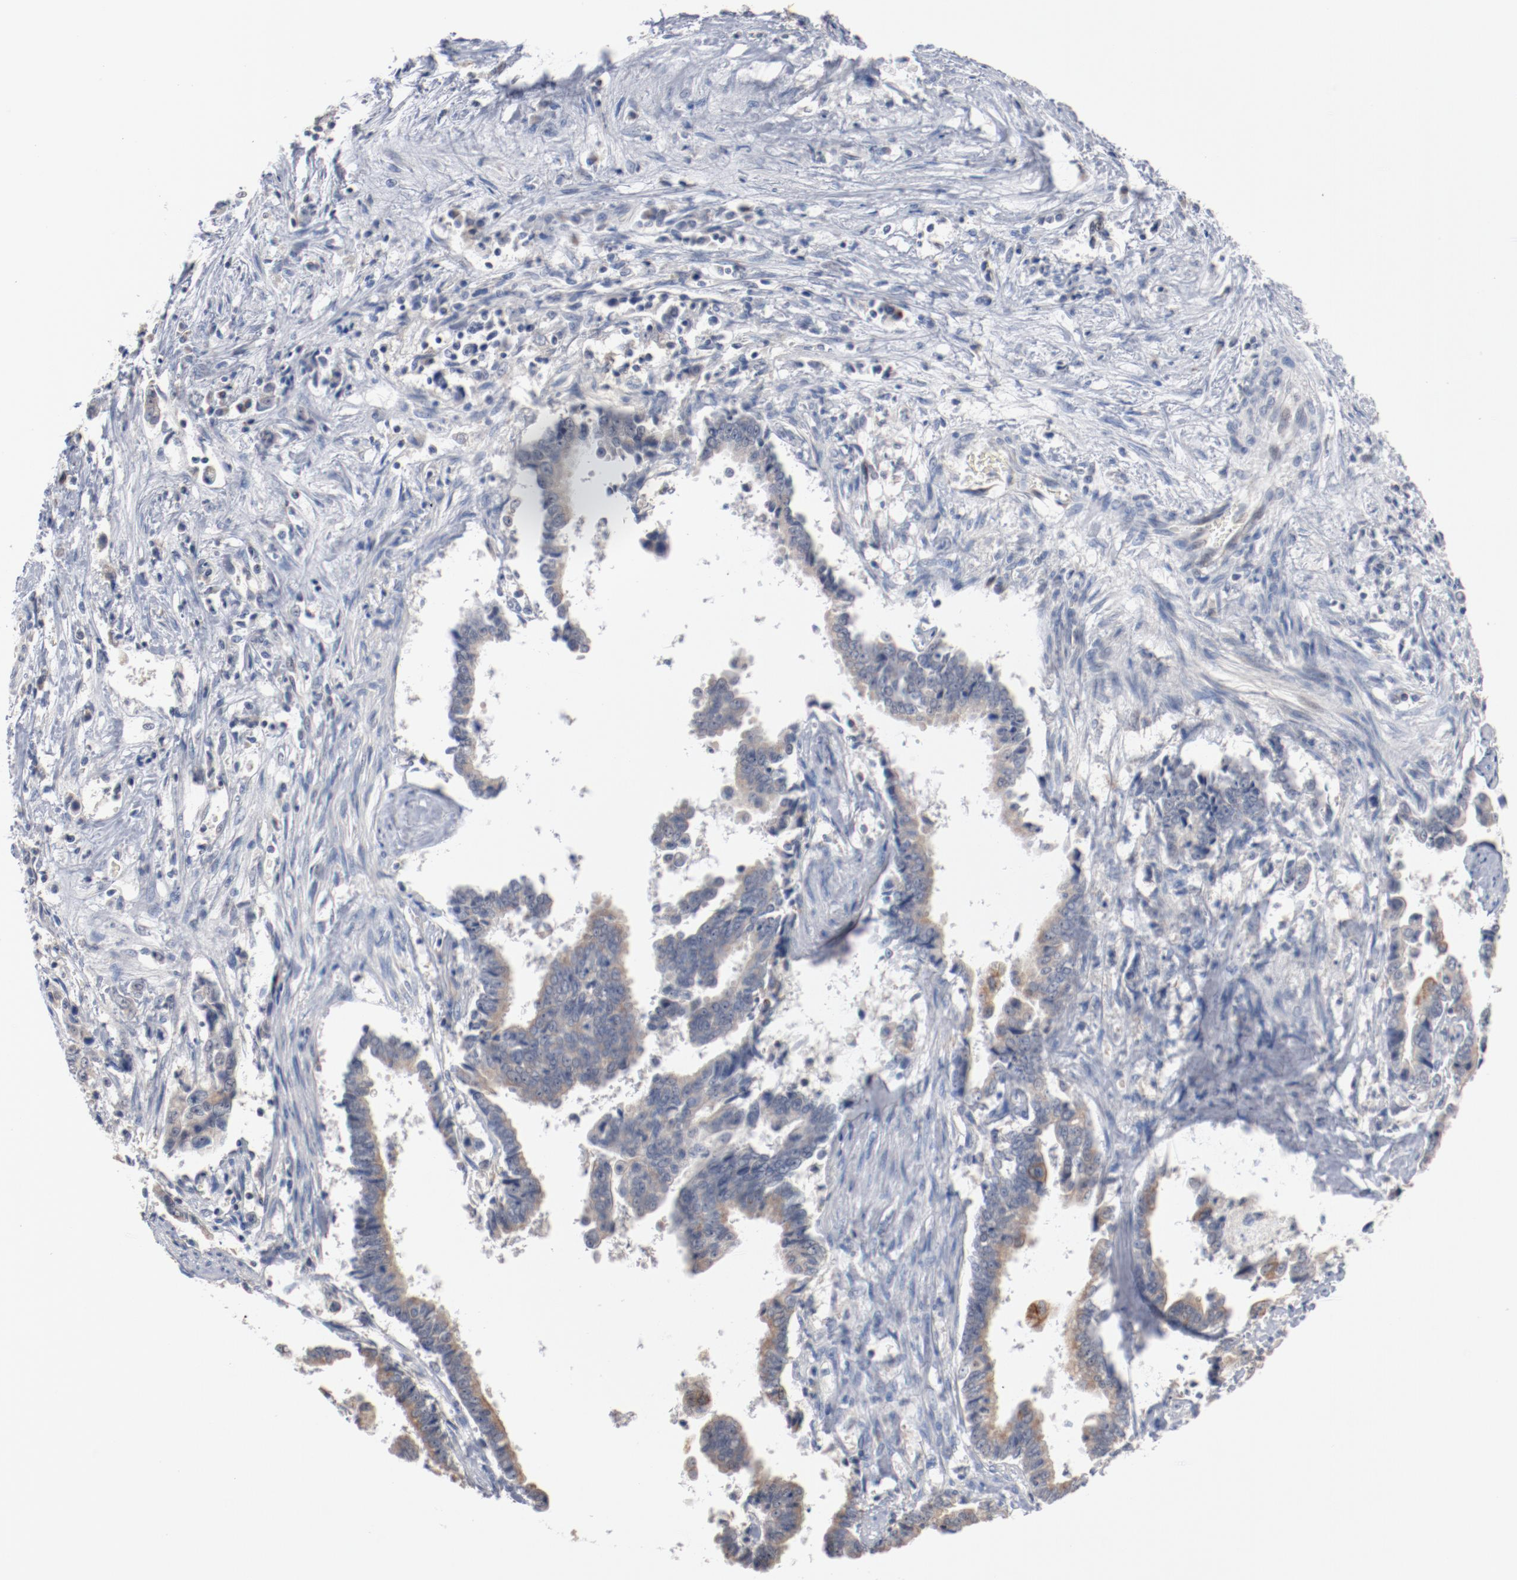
{"staining": {"intensity": "negative", "quantity": "none", "location": "none"}, "tissue": "liver cancer", "cell_type": "Tumor cells", "image_type": "cancer", "snomed": [{"axis": "morphology", "description": "Cholangiocarcinoma"}, {"axis": "topography", "description": "Liver"}], "caption": "The image reveals no significant positivity in tumor cells of cholangiocarcinoma (liver).", "gene": "ERICH1", "patient": {"sex": "male", "age": 57}}